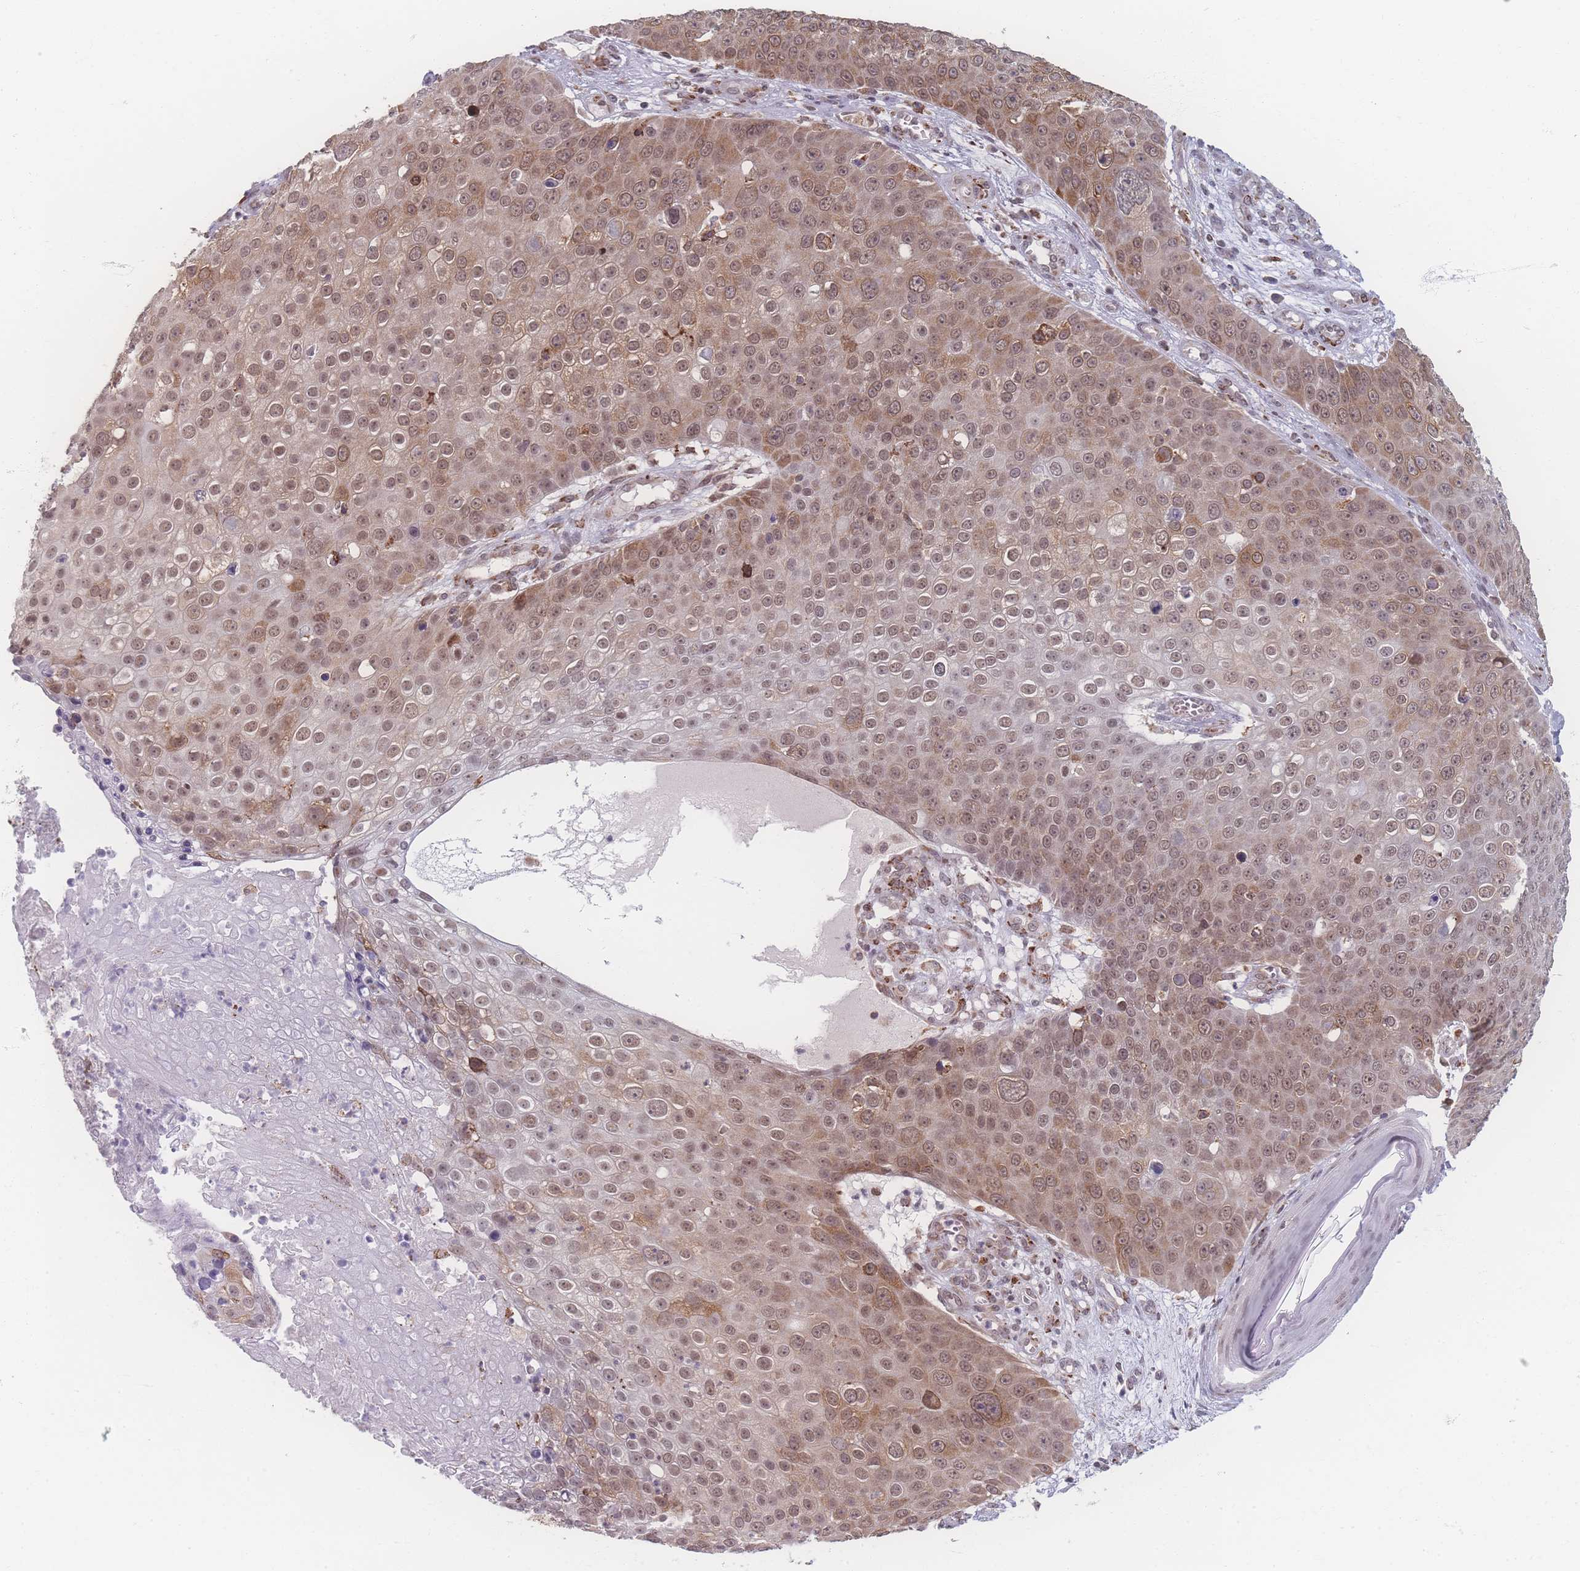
{"staining": {"intensity": "moderate", "quantity": ">75%", "location": "cytoplasmic/membranous,nuclear"}, "tissue": "skin cancer", "cell_type": "Tumor cells", "image_type": "cancer", "snomed": [{"axis": "morphology", "description": "Squamous cell carcinoma, NOS"}, {"axis": "topography", "description": "Skin"}], "caption": "High-power microscopy captured an immunohistochemistry micrograph of skin squamous cell carcinoma, revealing moderate cytoplasmic/membranous and nuclear positivity in approximately >75% of tumor cells.", "gene": "ZC3H13", "patient": {"sex": "male", "age": 71}}